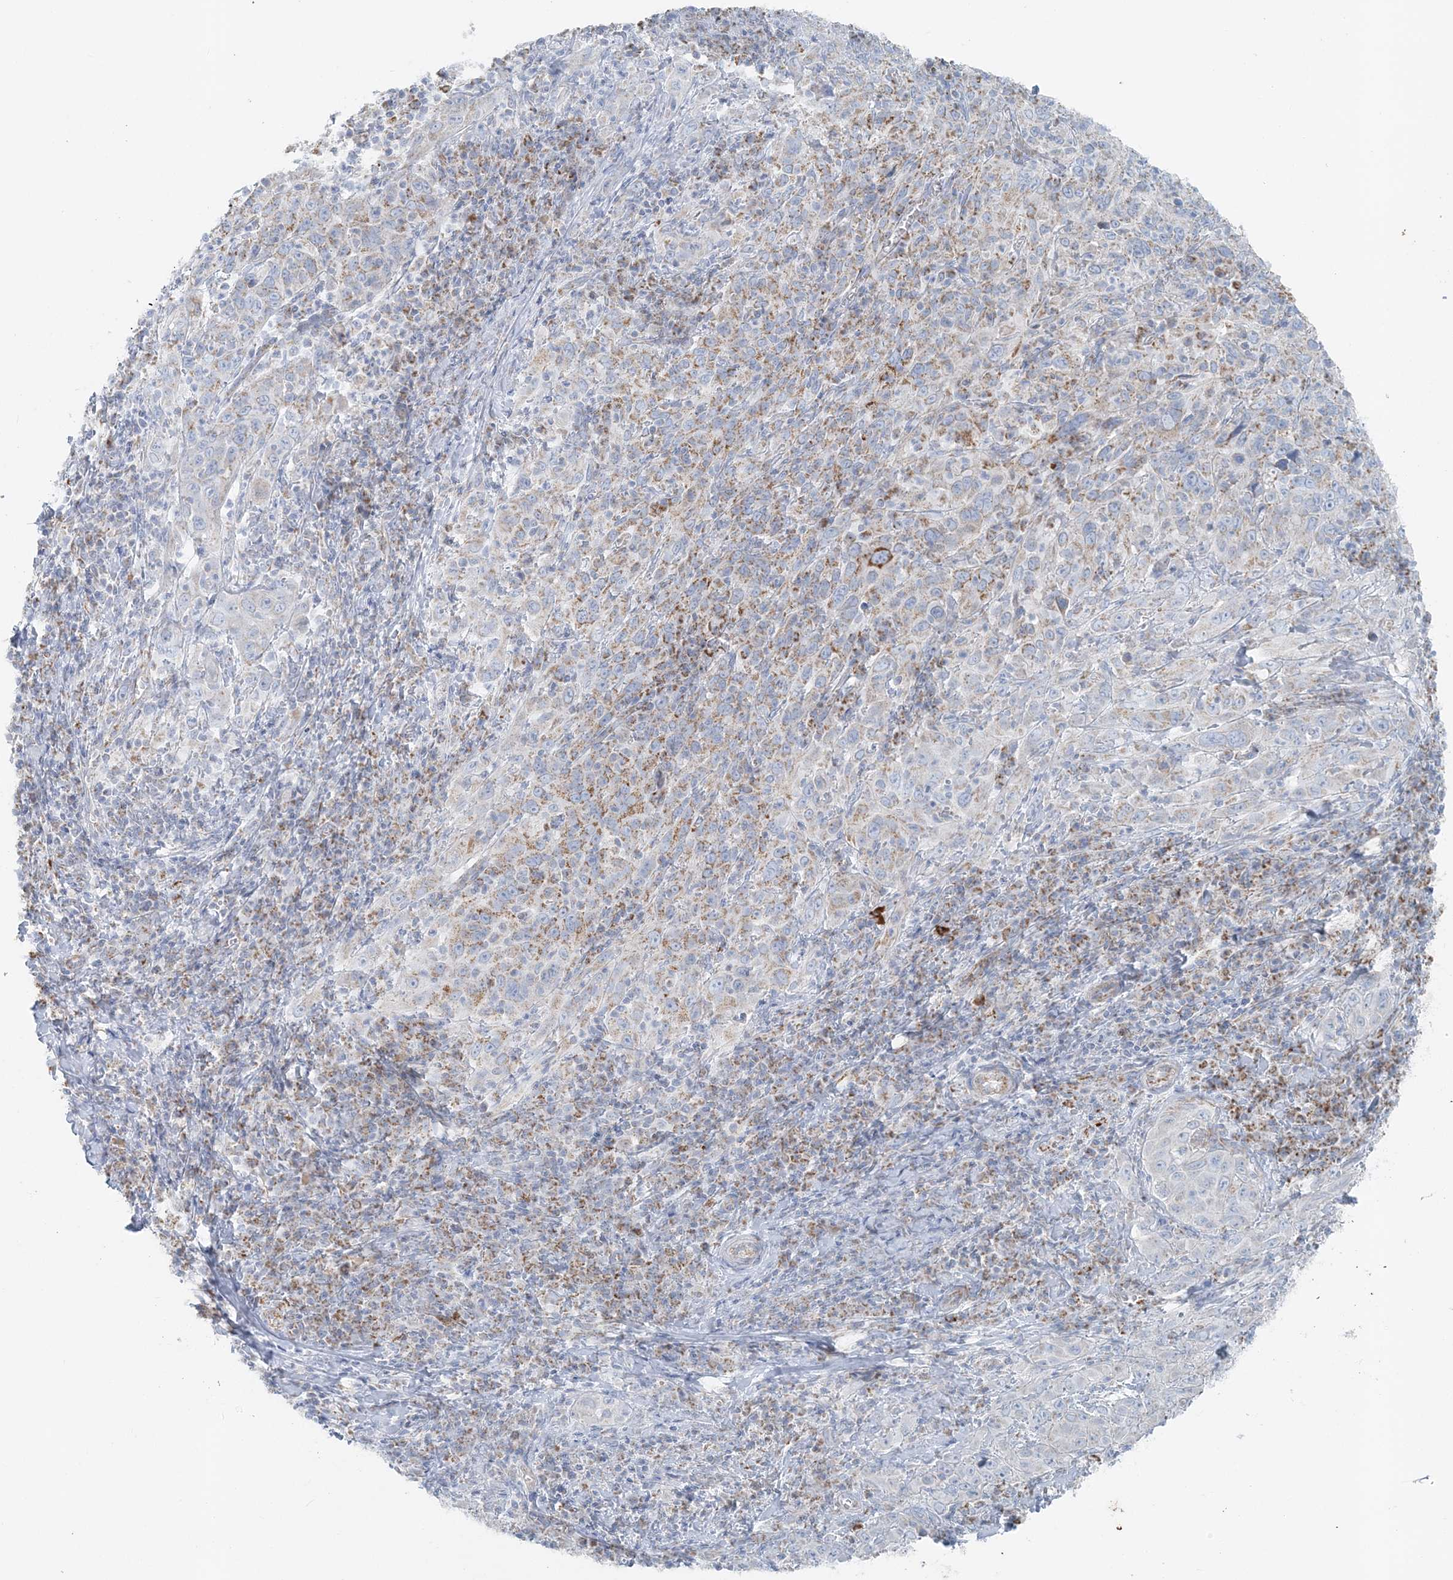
{"staining": {"intensity": "moderate", "quantity": "<25%", "location": "cytoplasmic/membranous"}, "tissue": "cervical cancer", "cell_type": "Tumor cells", "image_type": "cancer", "snomed": [{"axis": "morphology", "description": "Squamous cell carcinoma, NOS"}, {"axis": "topography", "description": "Cervix"}], "caption": "Brown immunohistochemical staining in human squamous cell carcinoma (cervical) exhibits moderate cytoplasmic/membranous expression in approximately <25% of tumor cells.", "gene": "PCCB", "patient": {"sex": "female", "age": 46}}